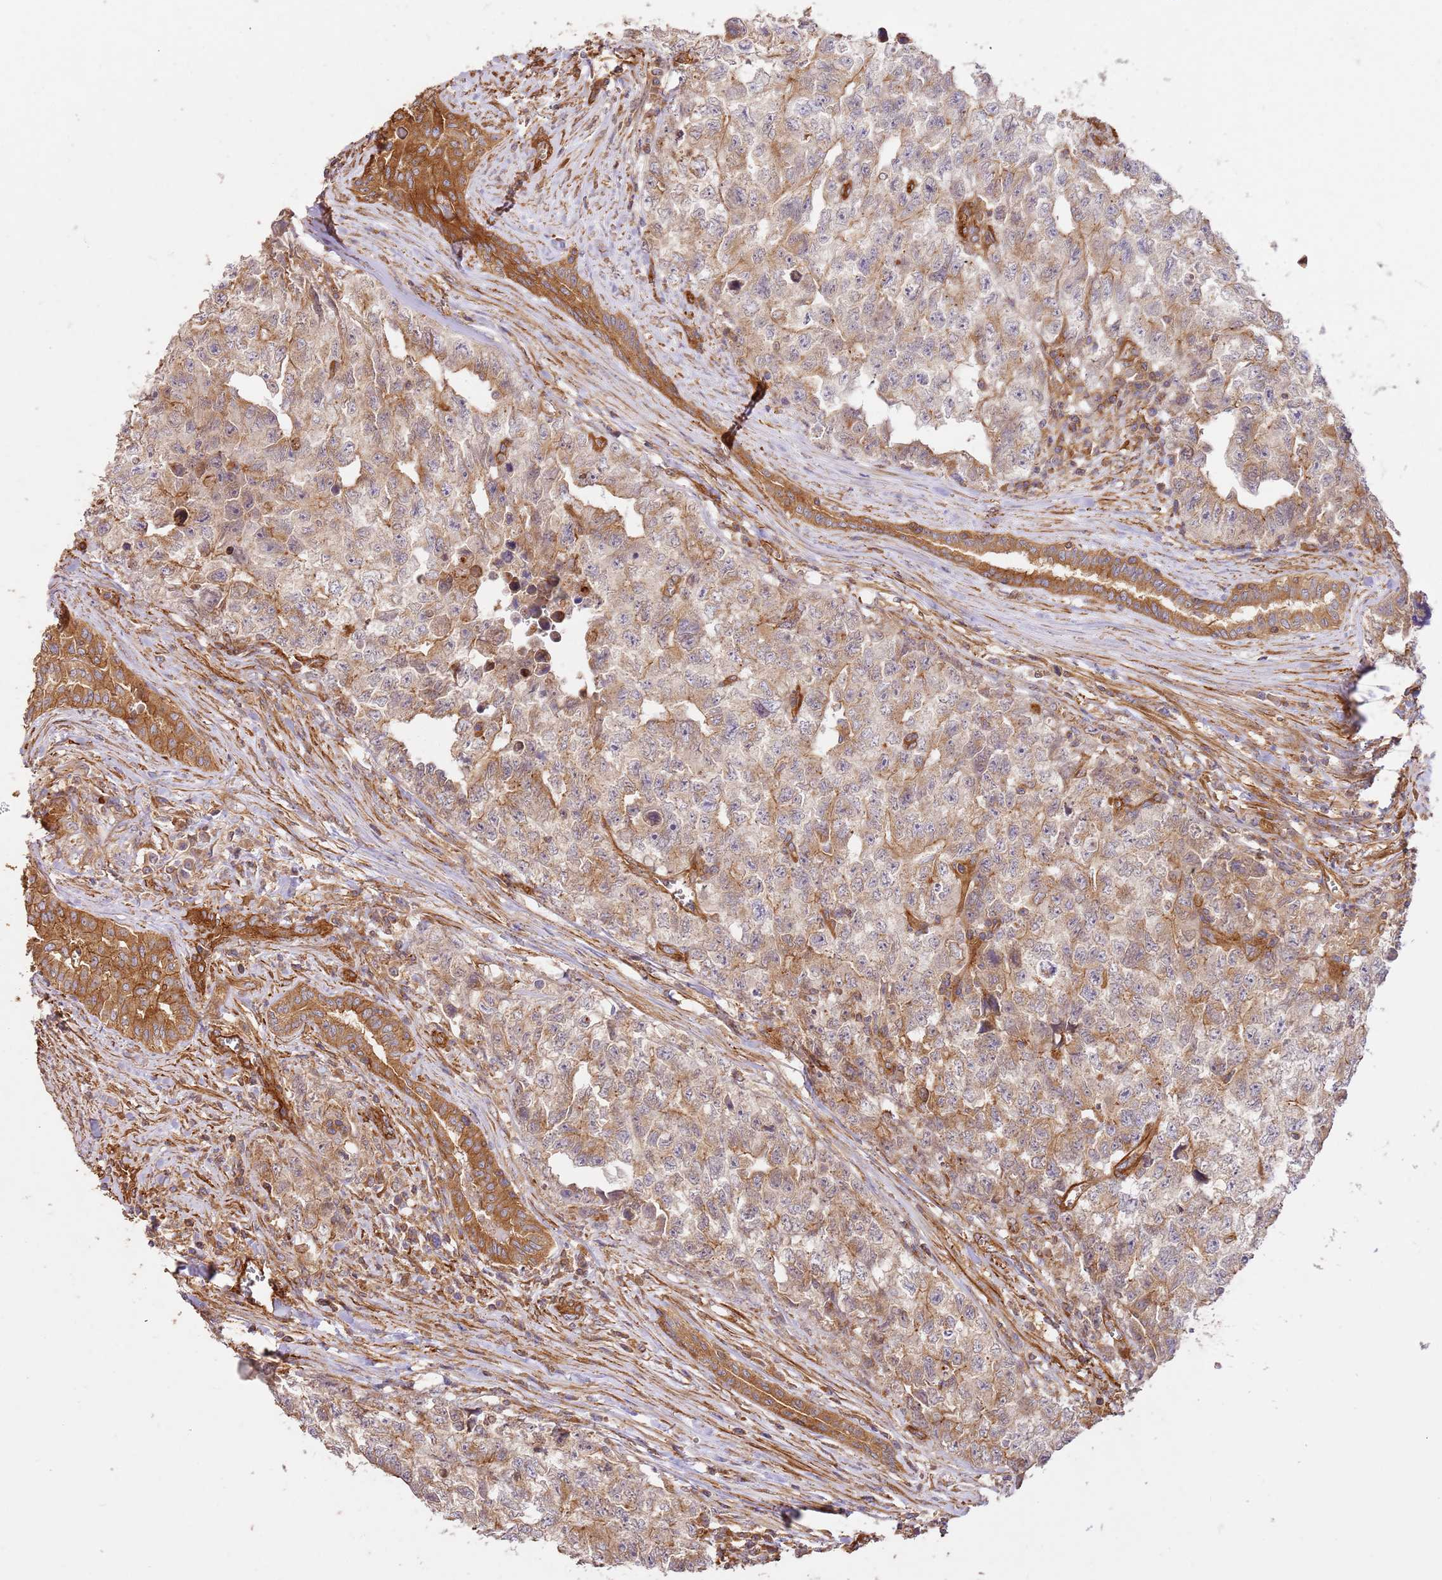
{"staining": {"intensity": "moderate", "quantity": ">75%", "location": "cytoplasmic/membranous"}, "tissue": "testis cancer", "cell_type": "Tumor cells", "image_type": "cancer", "snomed": [{"axis": "morphology", "description": "Carcinoma, Embryonal, NOS"}, {"axis": "topography", "description": "Testis"}], "caption": "Moderate cytoplasmic/membranous protein positivity is identified in approximately >75% of tumor cells in testis cancer (embryonal carcinoma).", "gene": "ZBTB39", "patient": {"sex": "male", "age": 31}}